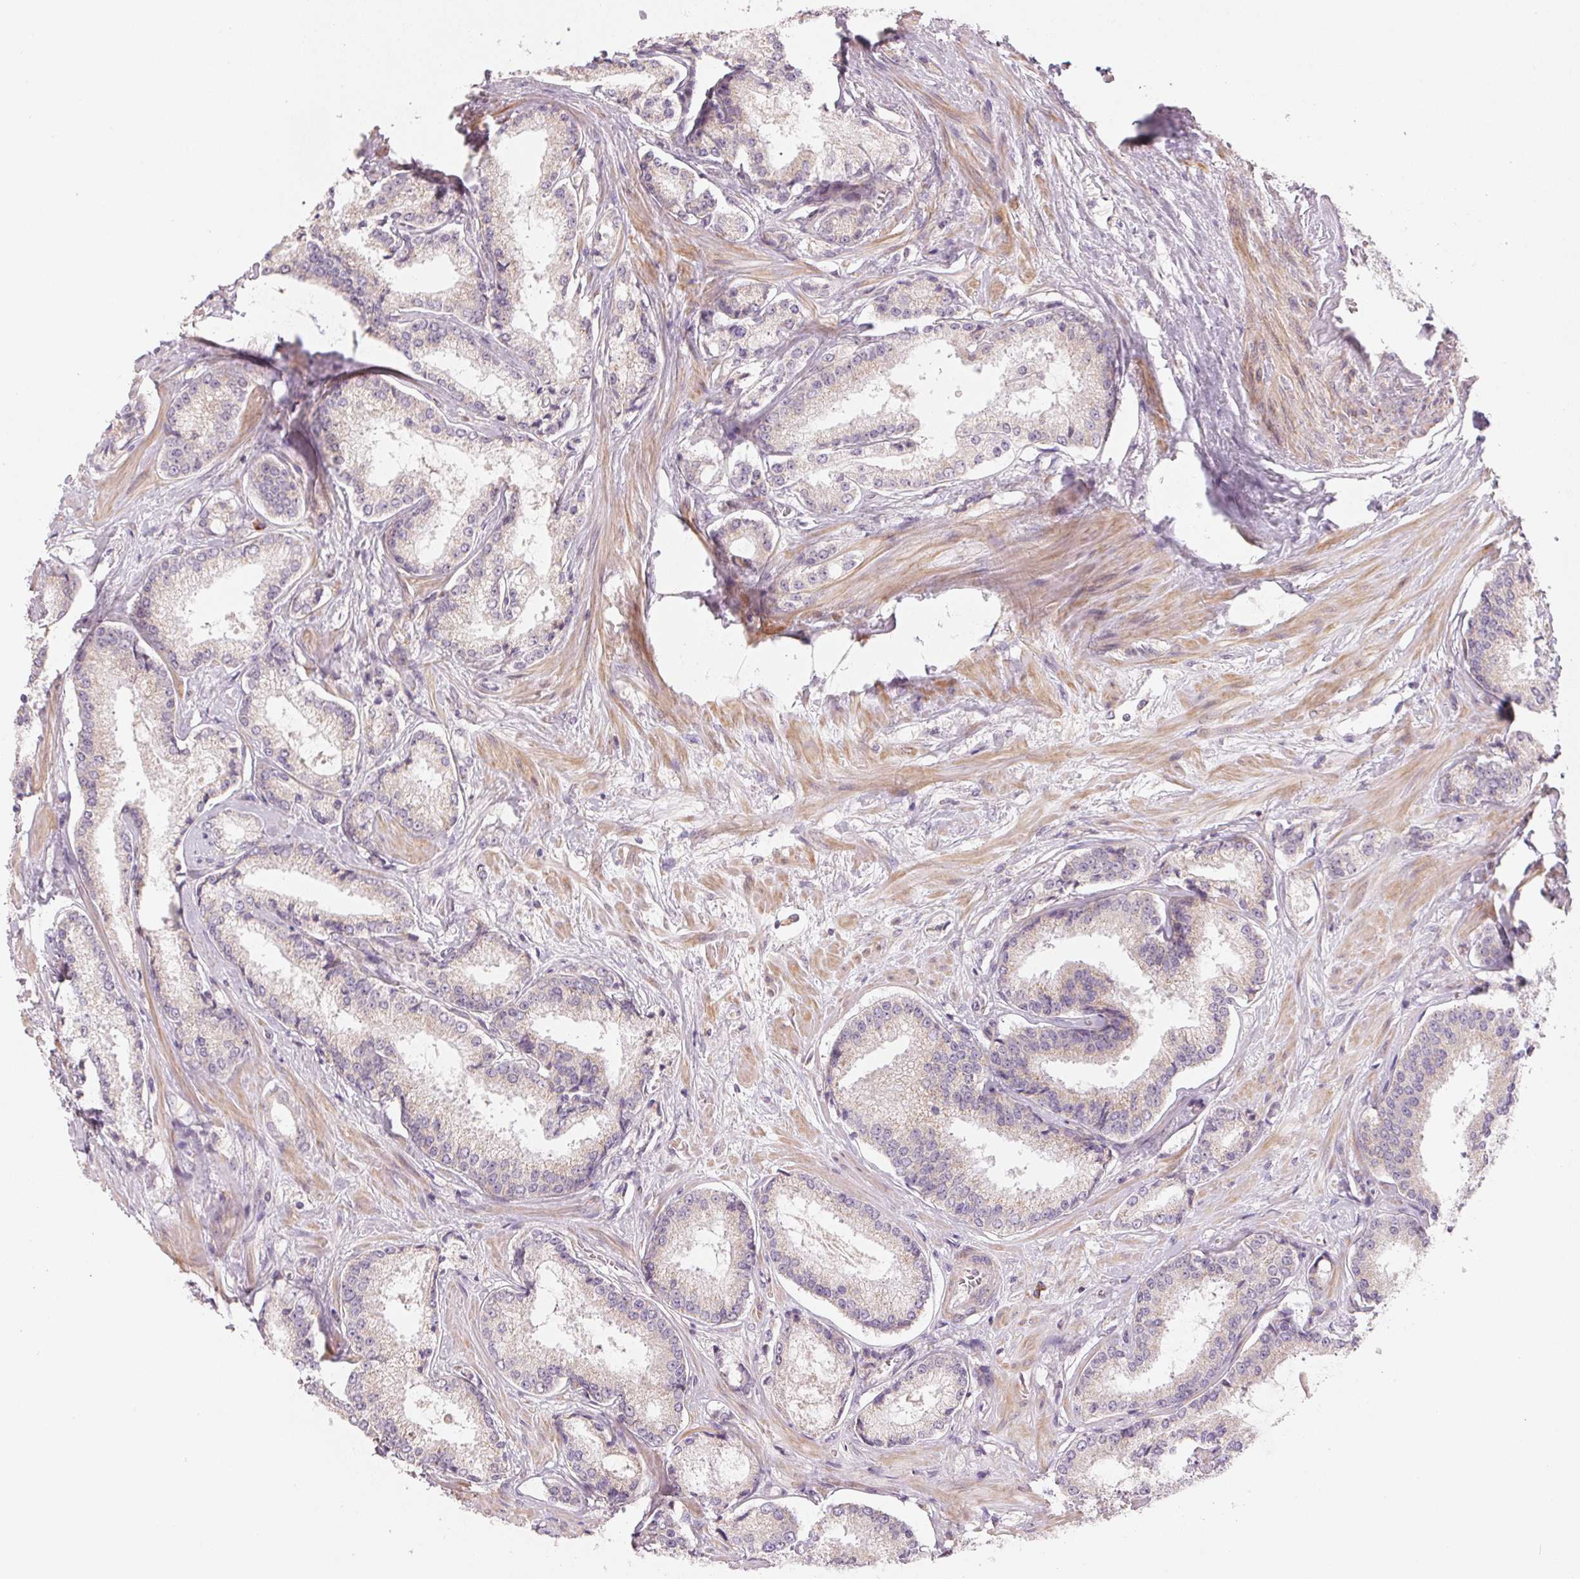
{"staining": {"intensity": "negative", "quantity": "none", "location": "none"}, "tissue": "prostate cancer", "cell_type": "Tumor cells", "image_type": "cancer", "snomed": [{"axis": "morphology", "description": "Adenocarcinoma, Low grade"}, {"axis": "topography", "description": "Prostate"}], "caption": "This image is of prostate cancer stained with immunohistochemistry (IHC) to label a protein in brown with the nuclei are counter-stained blue. There is no expression in tumor cells. The staining is performed using DAB brown chromogen with nuclei counter-stained in using hematoxylin.", "gene": "BLOC1S2", "patient": {"sex": "male", "age": 56}}